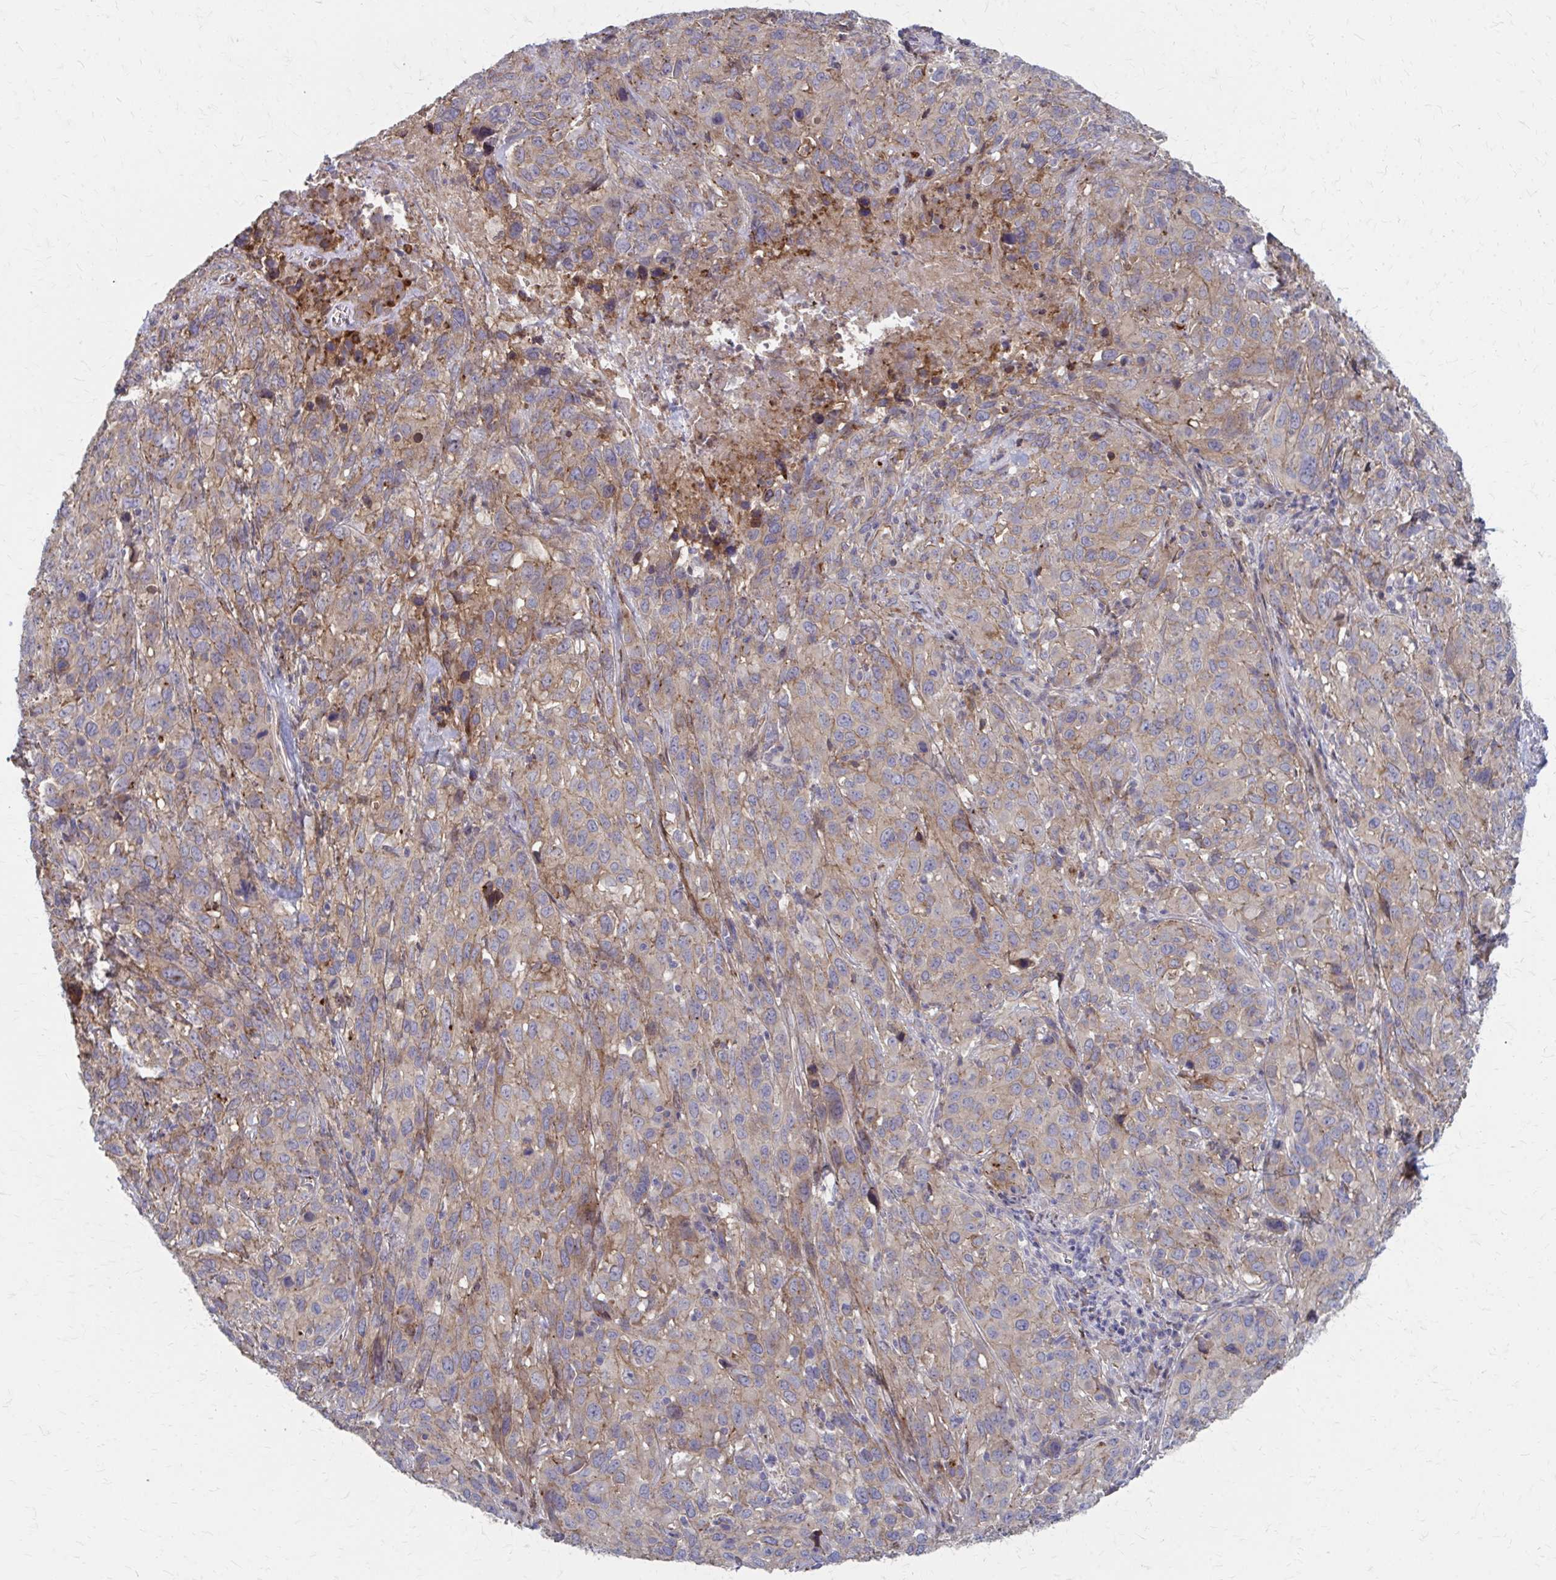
{"staining": {"intensity": "weak", "quantity": ">75%", "location": "cytoplasmic/membranous"}, "tissue": "cervical cancer", "cell_type": "Tumor cells", "image_type": "cancer", "snomed": [{"axis": "morphology", "description": "Normal tissue, NOS"}, {"axis": "morphology", "description": "Squamous cell carcinoma, NOS"}, {"axis": "topography", "description": "Cervix"}], "caption": "IHC of cervical cancer (squamous cell carcinoma) reveals low levels of weak cytoplasmic/membranous expression in about >75% of tumor cells. The staining was performed using DAB, with brown indicating positive protein expression. Nuclei are stained blue with hematoxylin.", "gene": "MMP14", "patient": {"sex": "female", "age": 51}}